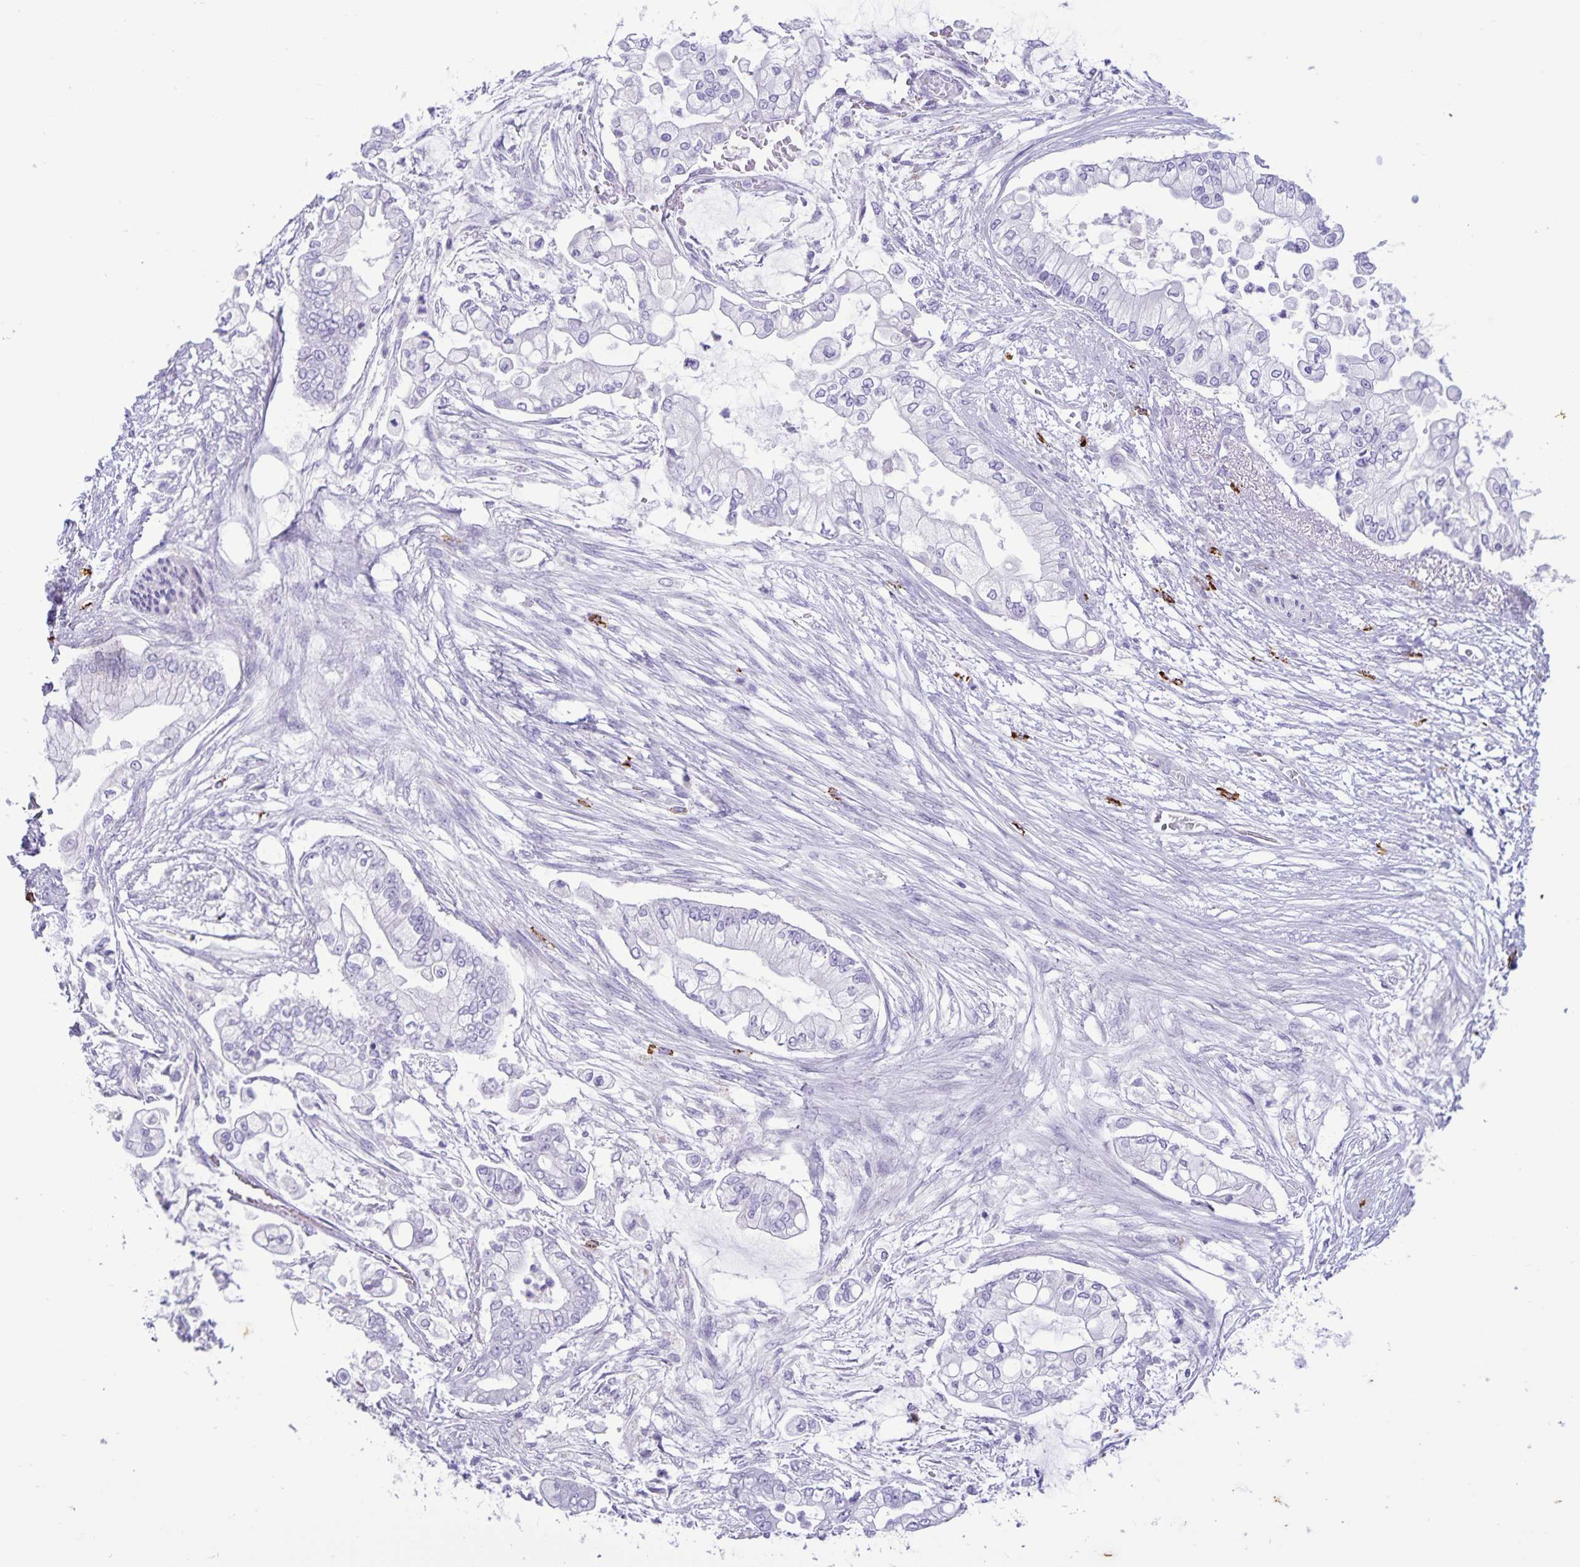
{"staining": {"intensity": "negative", "quantity": "none", "location": "none"}, "tissue": "pancreatic cancer", "cell_type": "Tumor cells", "image_type": "cancer", "snomed": [{"axis": "morphology", "description": "Adenocarcinoma, NOS"}, {"axis": "topography", "description": "Pancreas"}], "caption": "There is no significant positivity in tumor cells of adenocarcinoma (pancreatic). (Stains: DAB (3,3'-diaminobenzidine) immunohistochemistry (IHC) with hematoxylin counter stain, Microscopy: brightfield microscopy at high magnification).", "gene": "IBTK", "patient": {"sex": "female", "age": 69}}